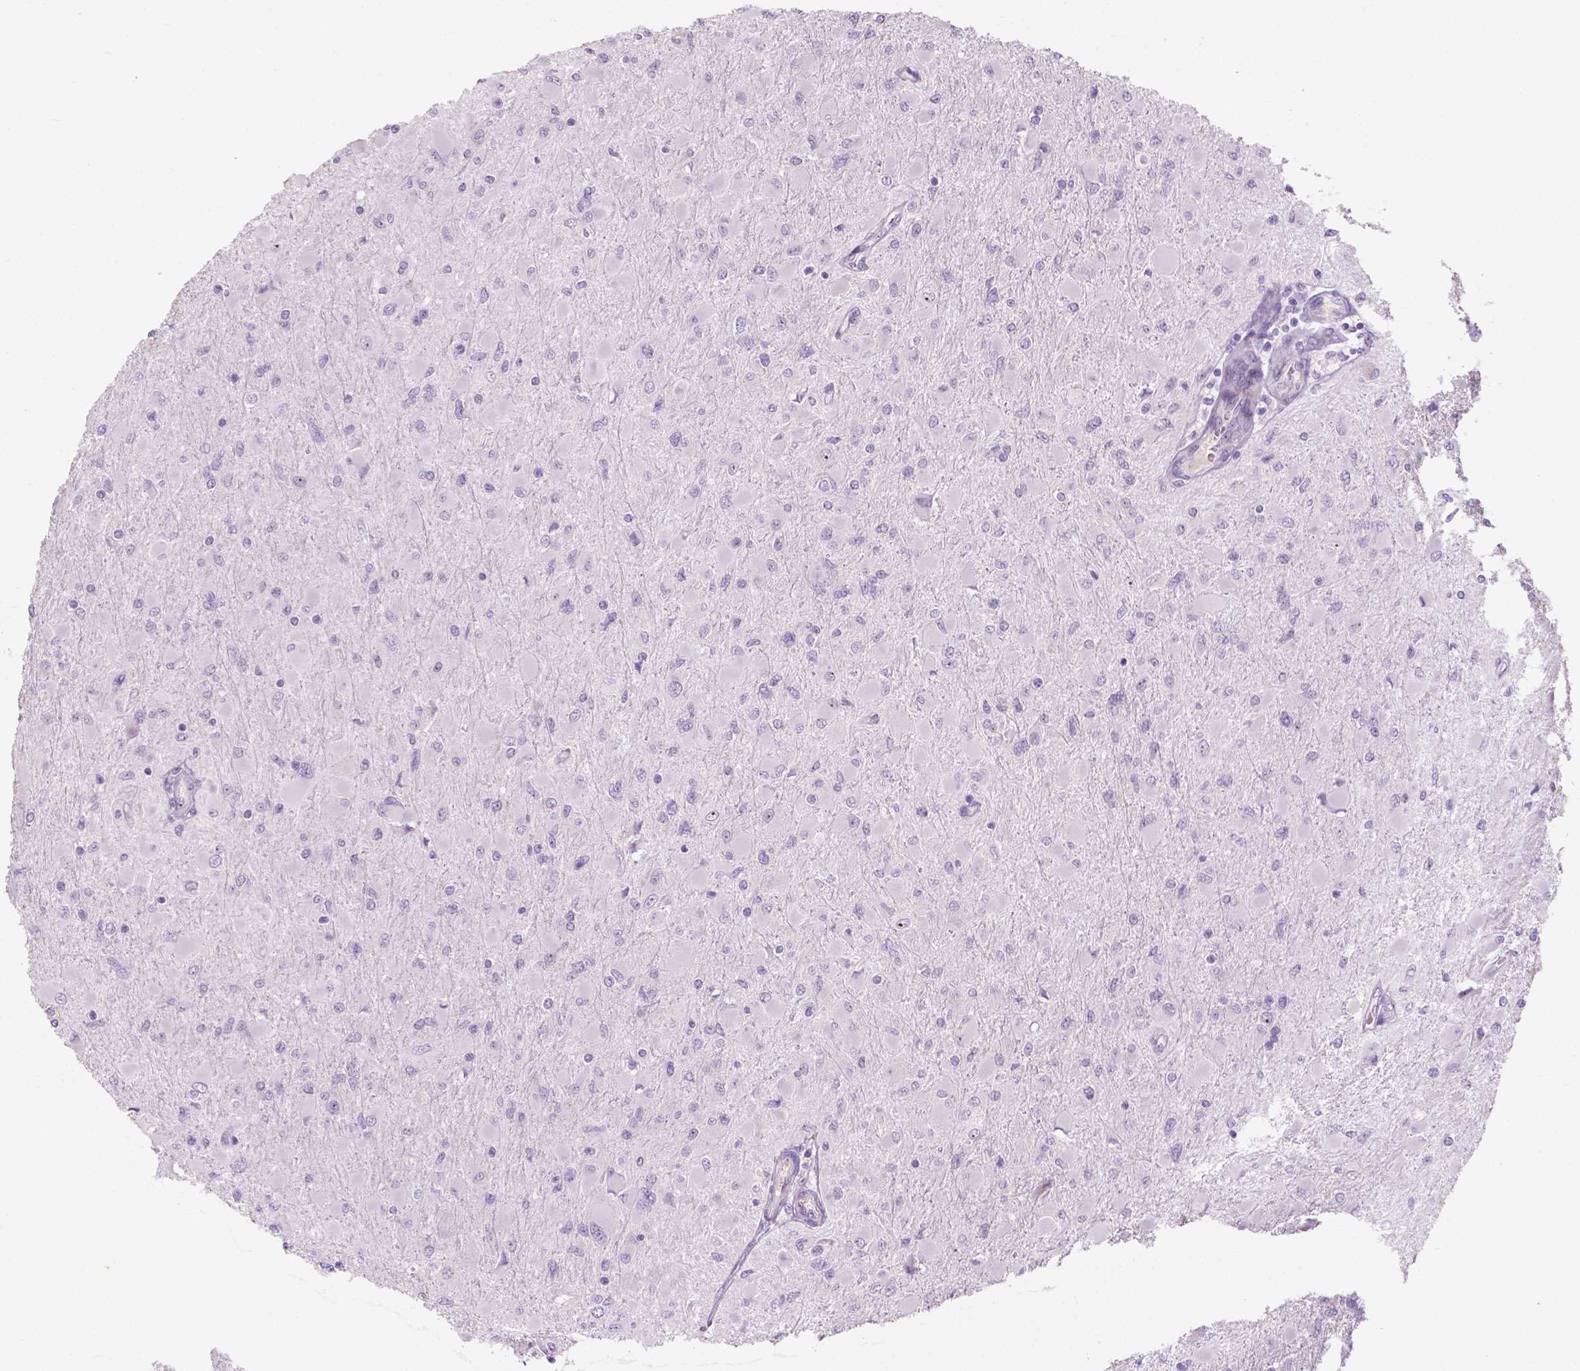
{"staining": {"intensity": "negative", "quantity": "none", "location": "none"}, "tissue": "glioma", "cell_type": "Tumor cells", "image_type": "cancer", "snomed": [{"axis": "morphology", "description": "Glioma, malignant, High grade"}, {"axis": "topography", "description": "Cerebral cortex"}], "caption": "The IHC histopathology image has no significant staining in tumor cells of high-grade glioma (malignant) tissue.", "gene": "ZNF853", "patient": {"sex": "female", "age": 36}}